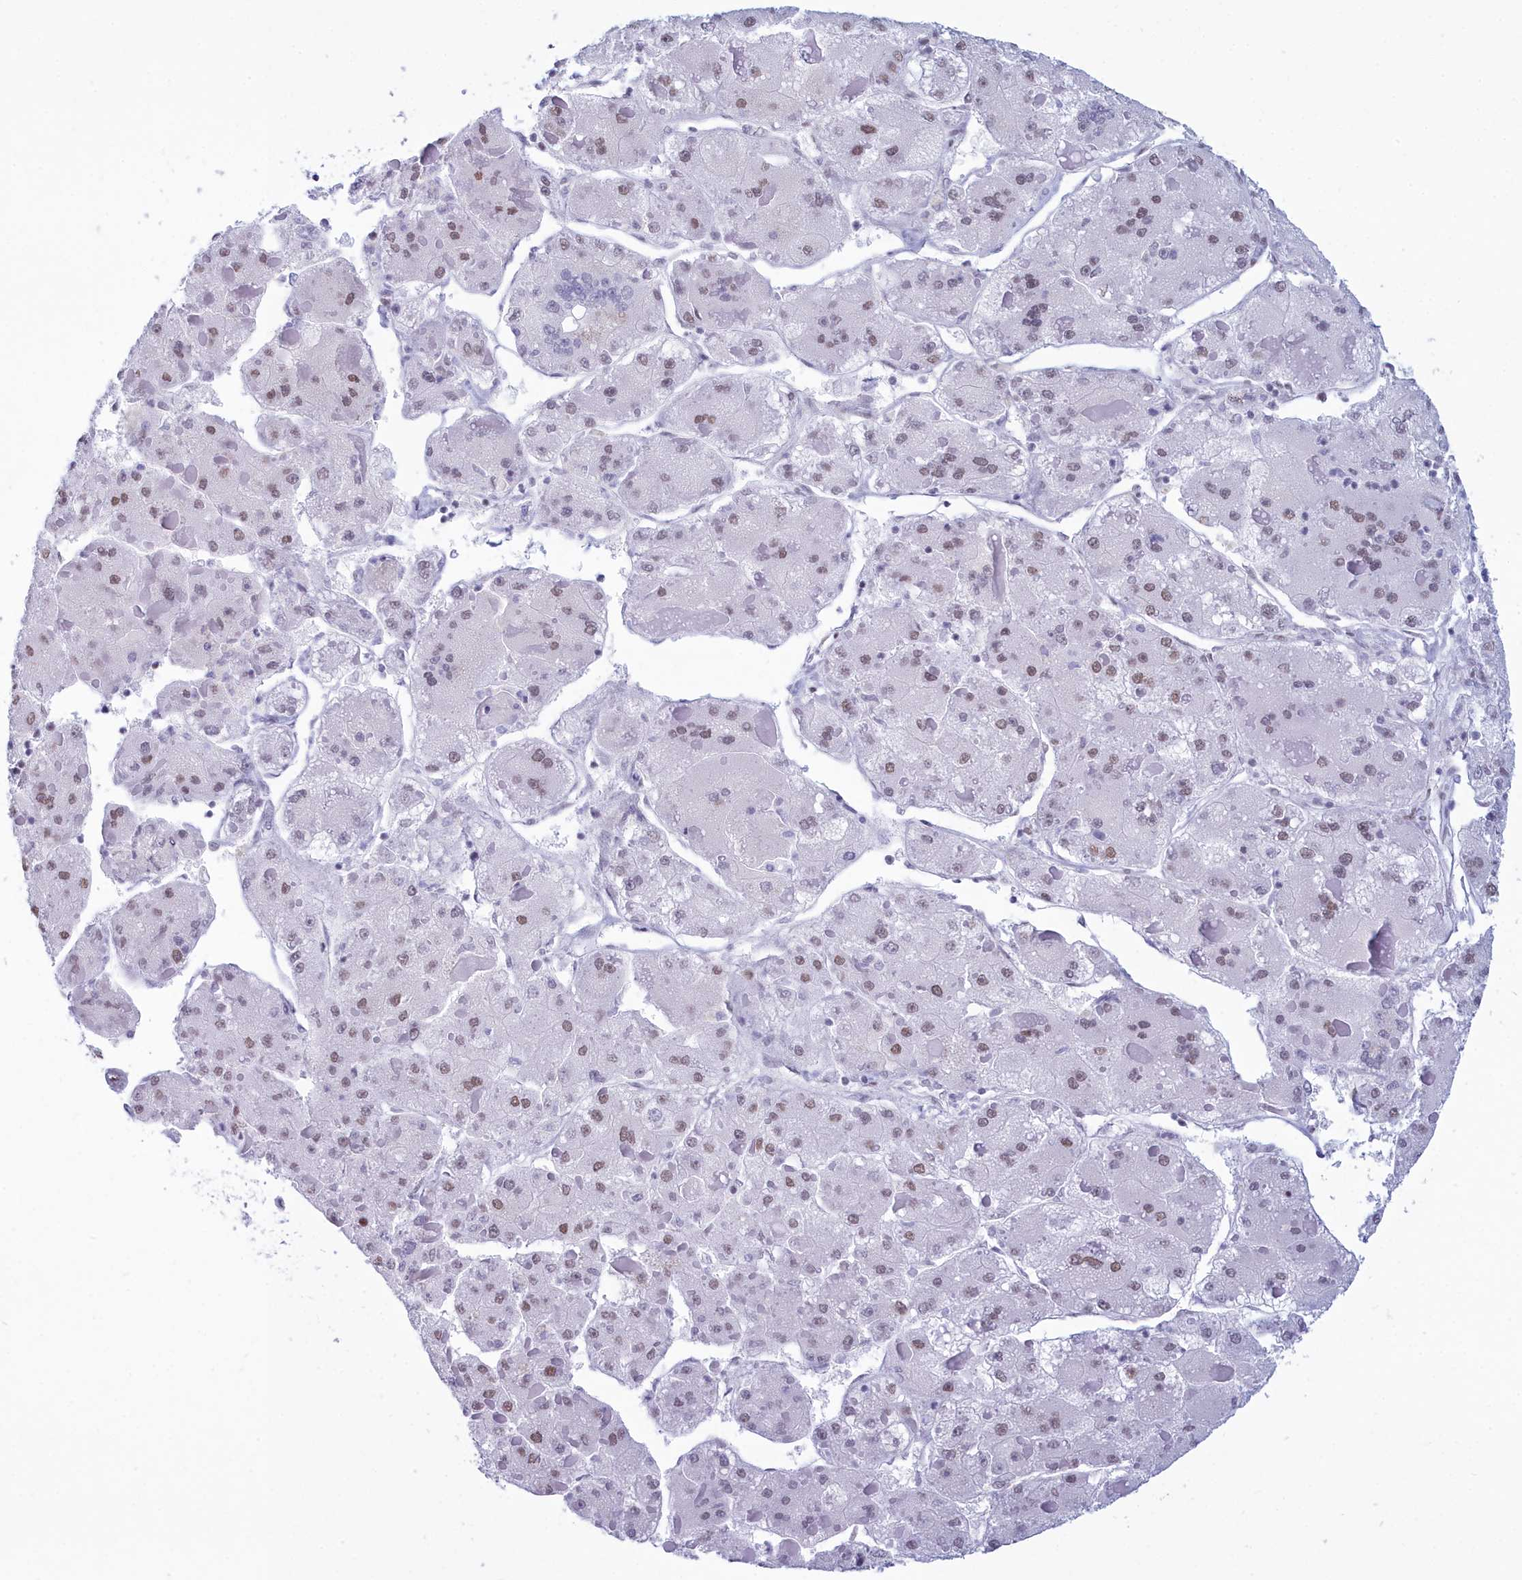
{"staining": {"intensity": "weak", "quantity": "25%-75%", "location": "nuclear"}, "tissue": "liver cancer", "cell_type": "Tumor cells", "image_type": "cancer", "snomed": [{"axis": "morphology", "description": "Carcinoma, Hepatocellular, NOS"}, {"axis": "topography", "description": "Liver"}], "caption": "Weak nuclear positivity for a protein is seen in about 25%-75% of tumor cells of liver hepatocellular carcinoma using immunohistochemistry.", "gene": "CDC26", "patient": {"sex": "female", "age": 73}}